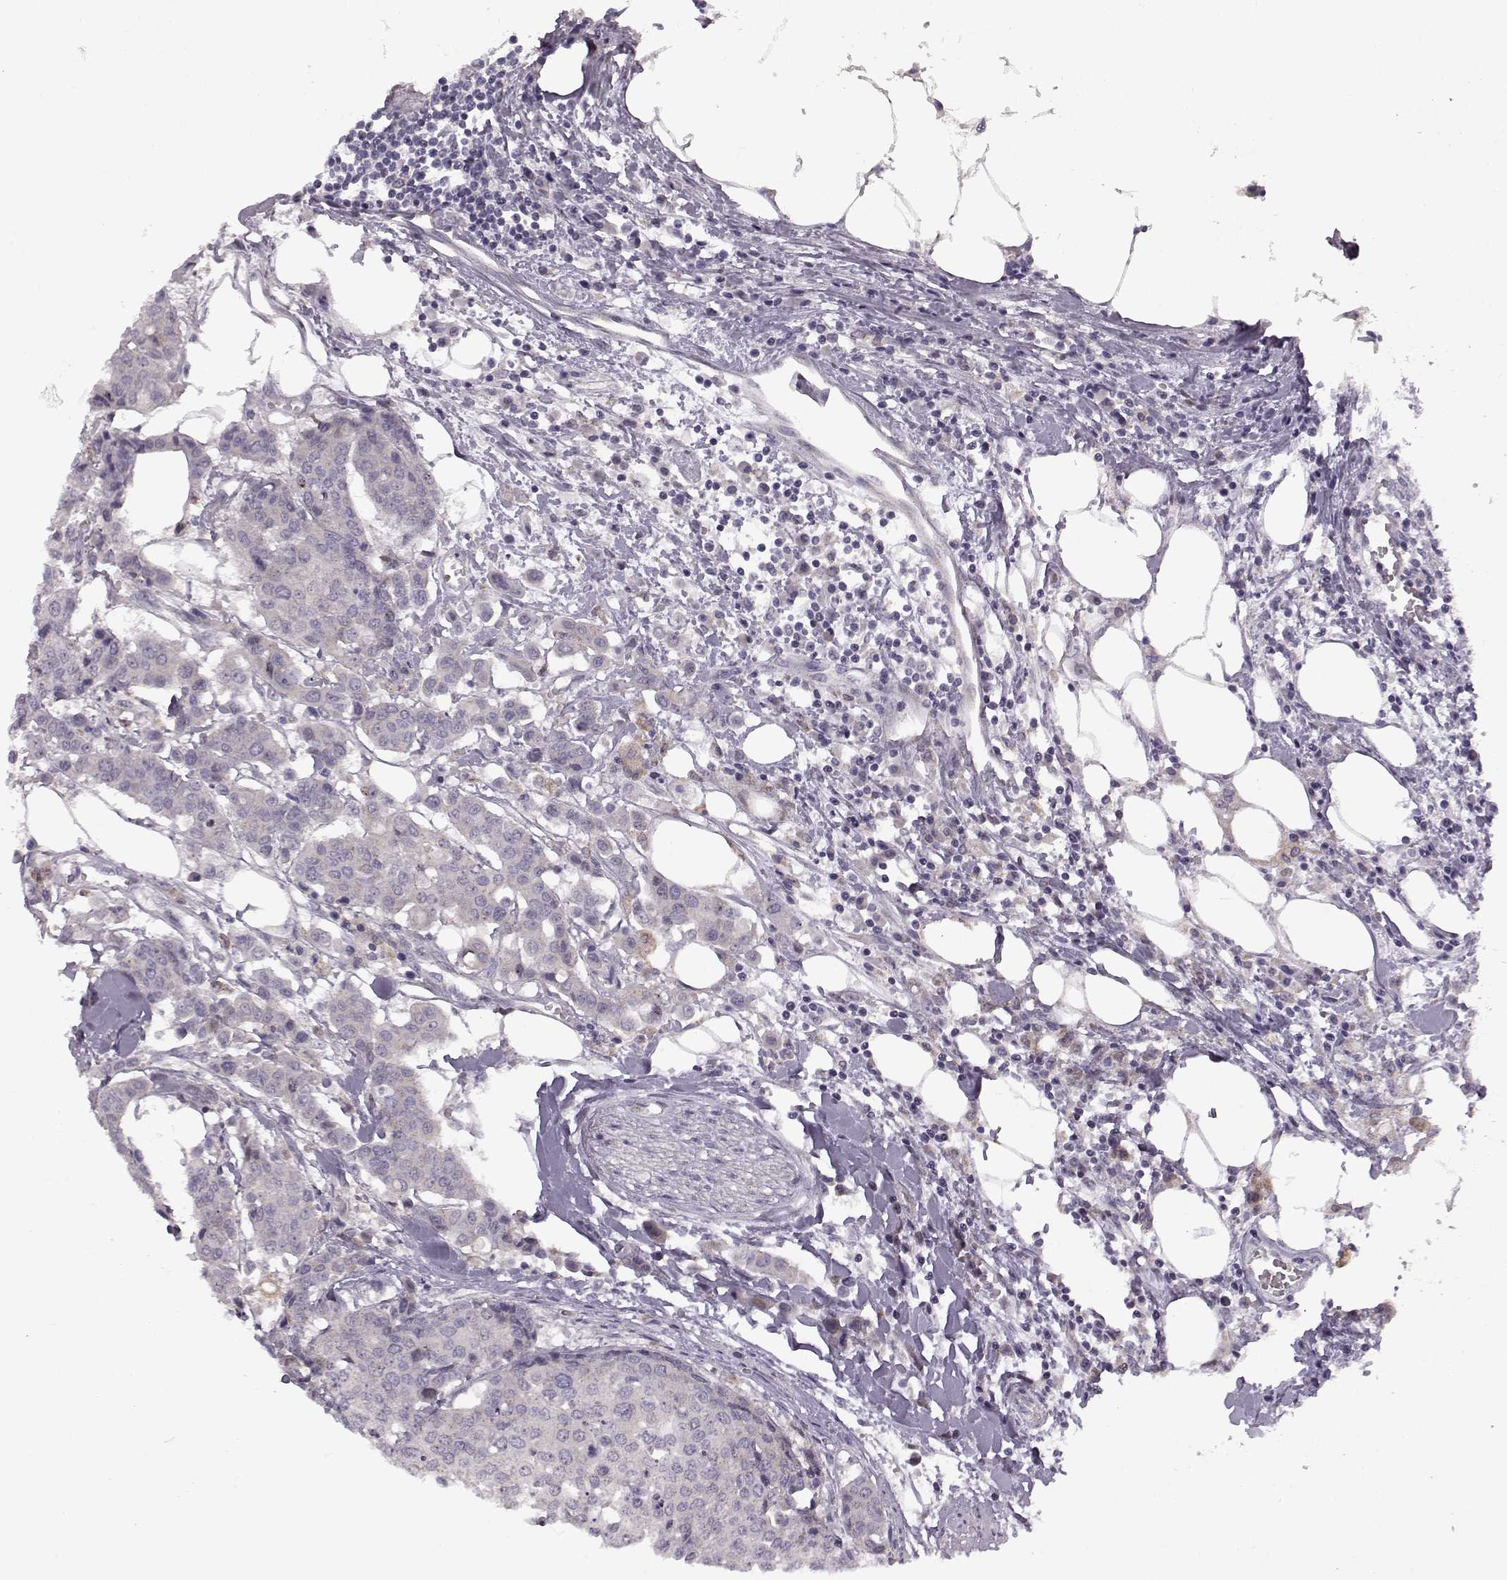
{"staining": {"intensity": "negative", "quantity": "none", "location": "none"}, "tissue": "carcinoid", "cell_type": "Tumor cells", "image_type": "cancer", "snomed": [{"axis": "morphology", "description": "Carcinoid, malignant, NOS"}, {"axis": "topography", "description": "Colon"}], "caption": "An immunohistochemistry (IHC) histopathology image of carcinoid (malignant) is shown. There is no staining in tumor cells of carcinoid (malignant). (Stains: DAB (3,3'-diaminobenzidine) IHC with hematoxylin counter stain, Microscopy: brightfield microscopy at high magnification).", "gene": "B3GNT6", "patient": {"sex": "male", "age": 81}}